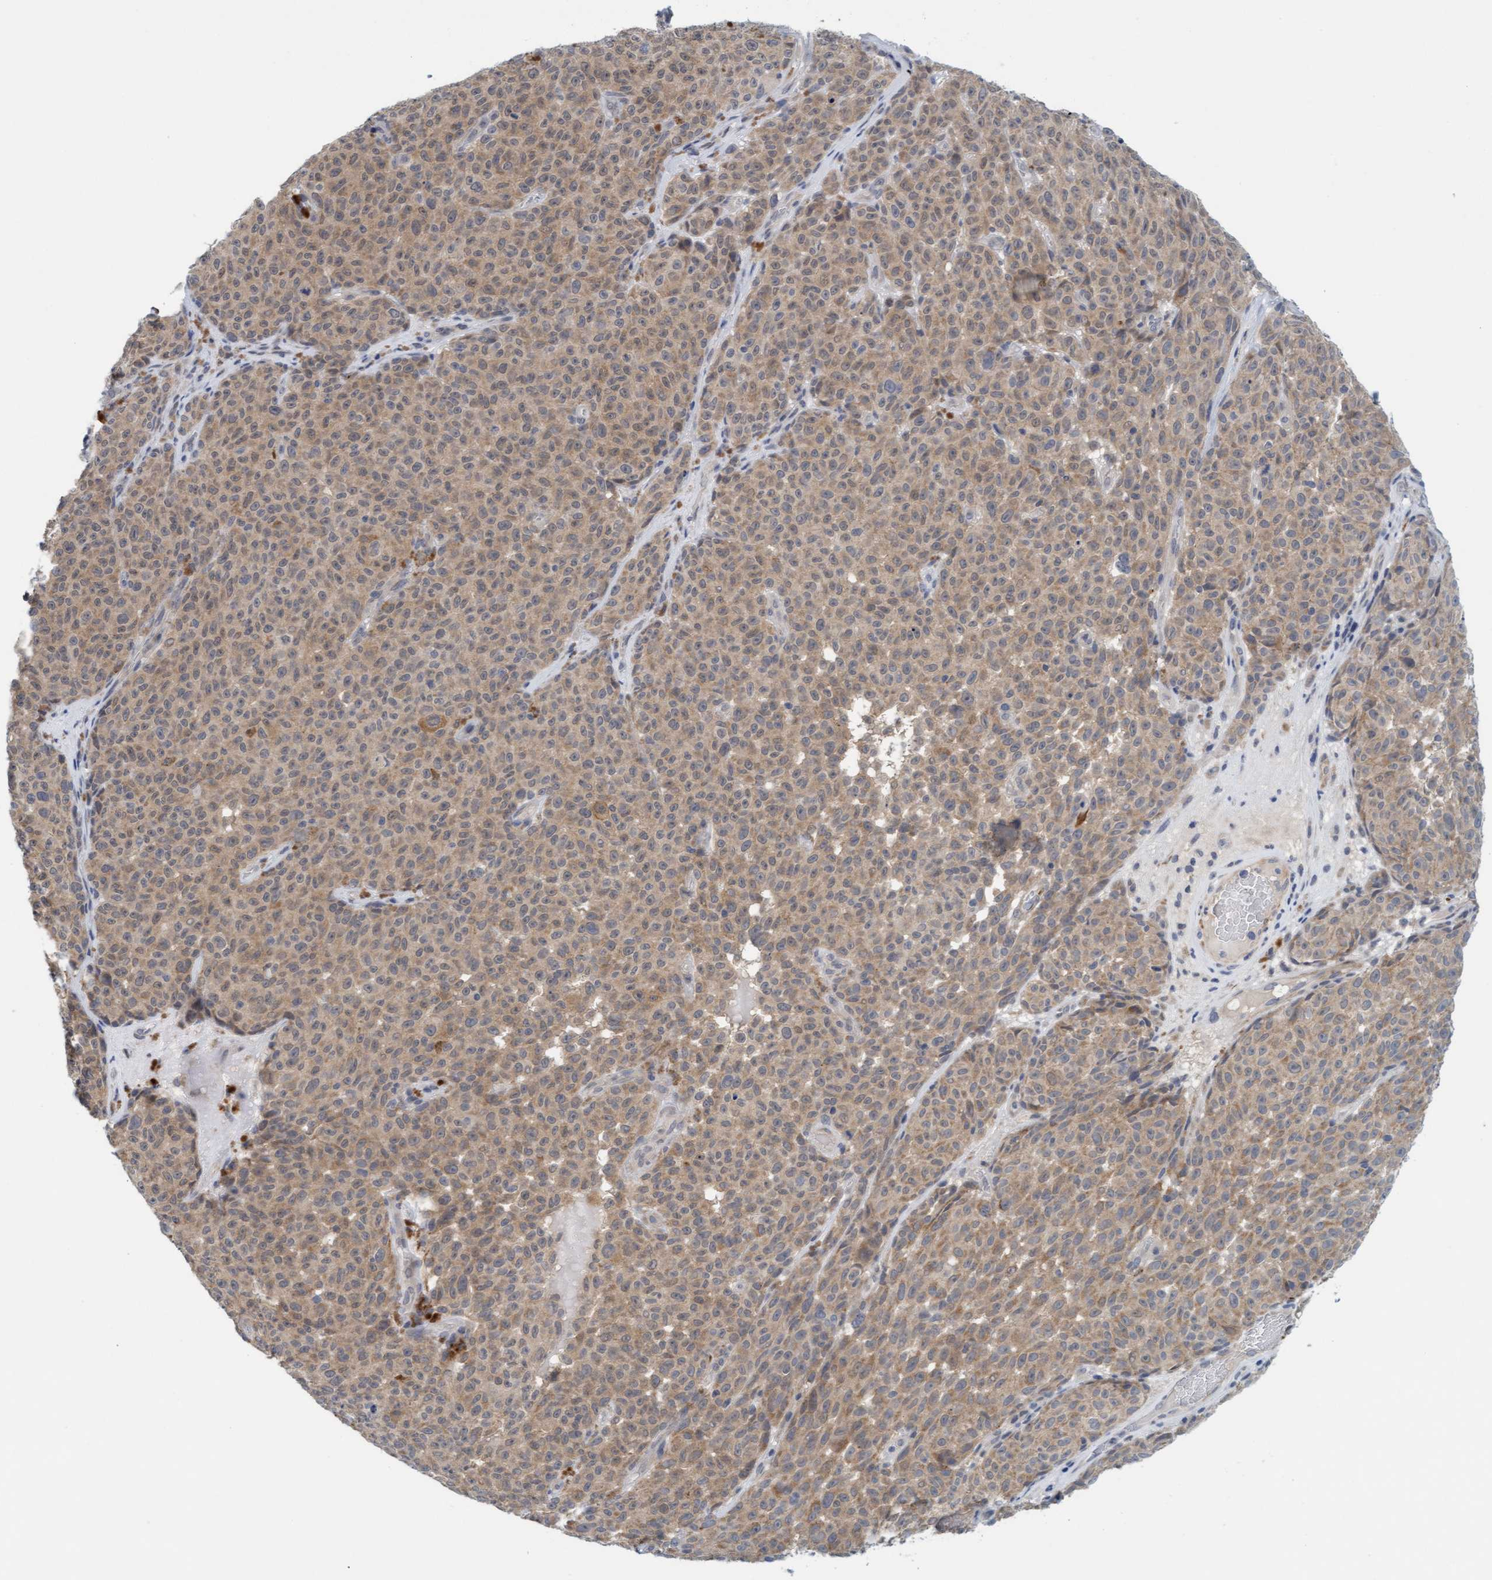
{"staining": {"intensity": "weak", "quantity": ">75%", "location": "cytoplasmic/membranous"}, "tissue": "melanoma", "cell_type": "Tumor cells", "image_type": "cancer", "snomed": [{"axis": "morphology", "description": "Malignant melanoma, NOS"}, {"axis": "topography", "description": "Skin"}], "caption": "Immunohistochemical staining of human malignant melanoma shows low levels of weak cytoplasmic/membranous protein expression in approximately >75% of tumor cells. (Brightfield microscopy of DAB IHC at high magnification).", "gene": "TSTD2", "patient": {"sex": "female", "age": 82}}